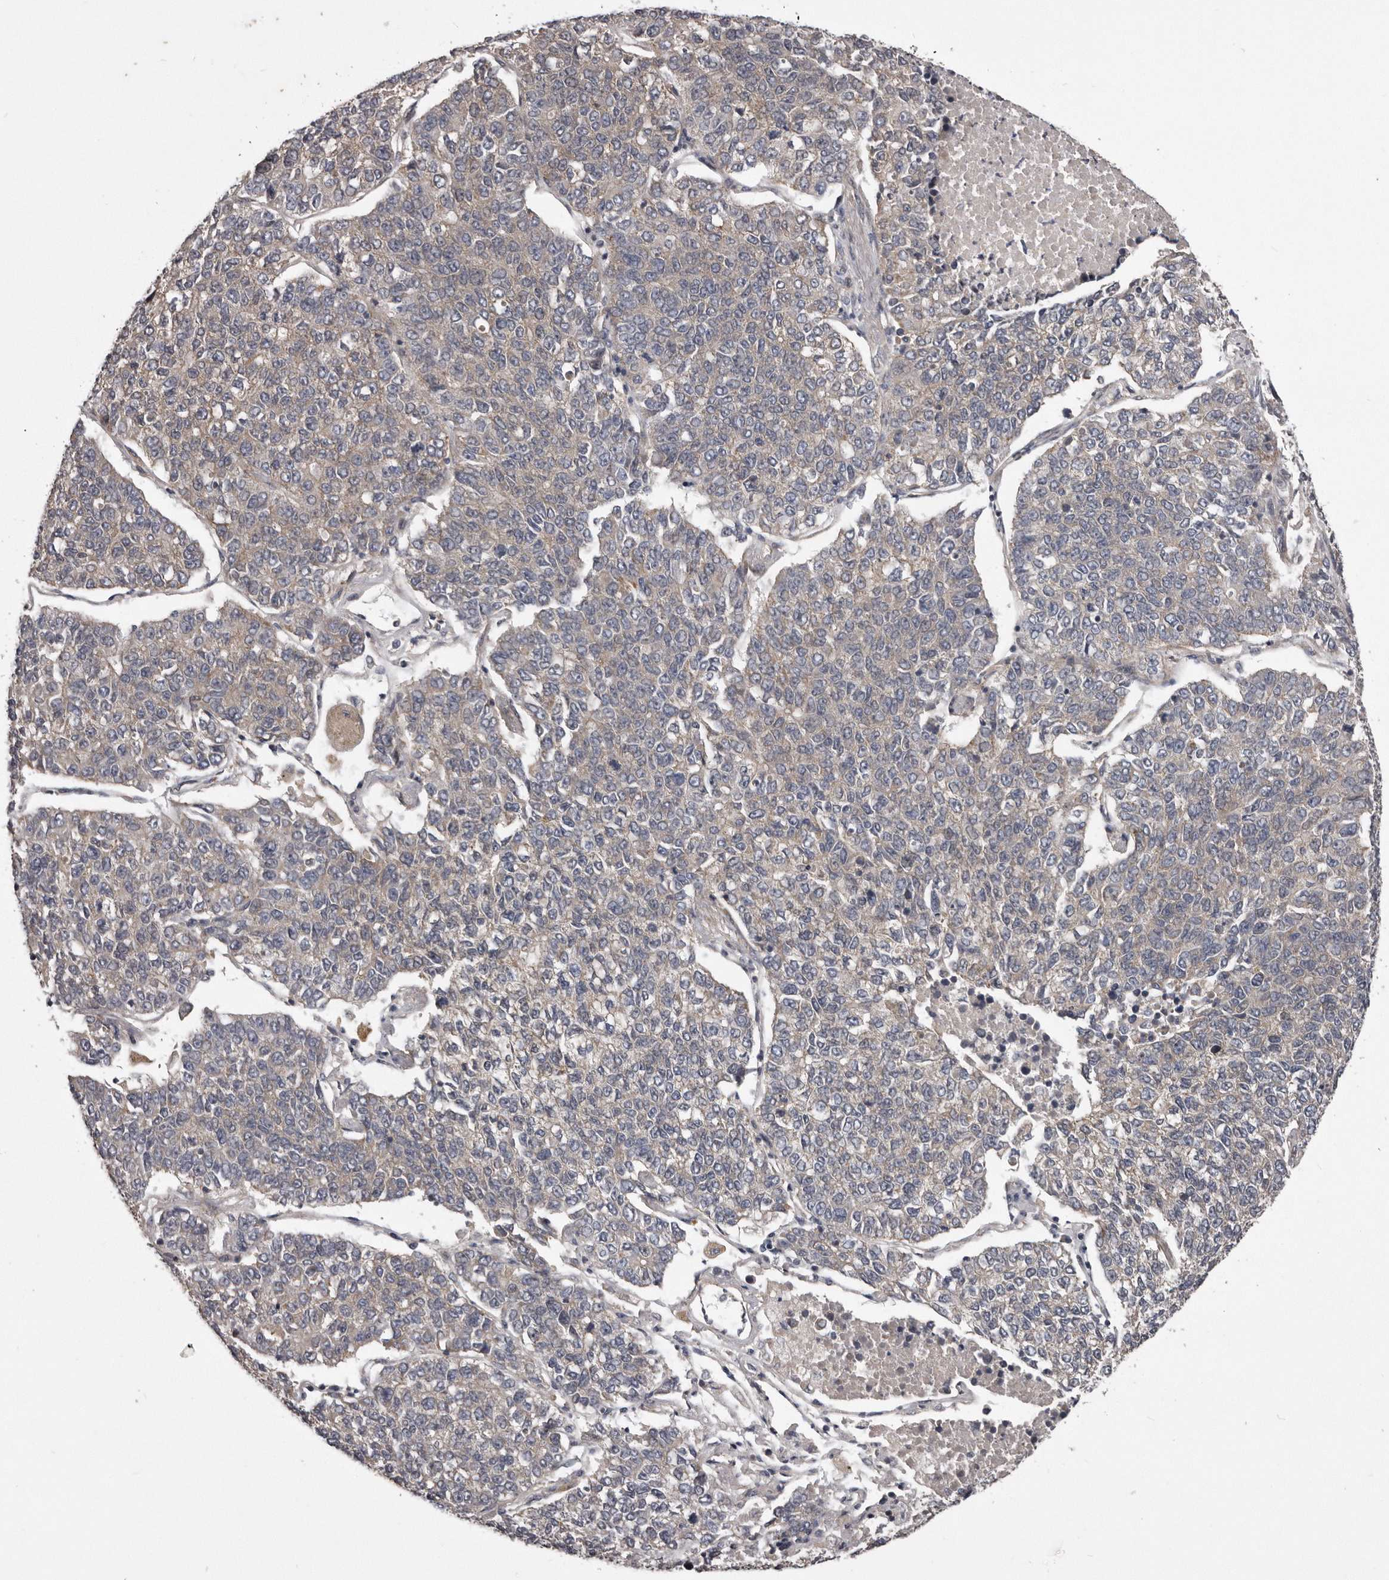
{"staining": {"intensity": "negative", "quantity": "none", "location": "none"}, "tissue": "lung cancer", "cell_type": "Tumor cells", "image_type": "cancer", "snomed": [{"axis": "morphology", "description": "Adenocarcinoma, NOS"}, {"axis": "topography", "description": "Lung"}], "caption": "An immunohistochemistry photomicrograph of lung cancer is shown. There is no staining in tumor cells of lung cancer. Nuclei are stained in blue.", "gene": "ARMCX1", "patient": {"sex": "male", "age": 49}}